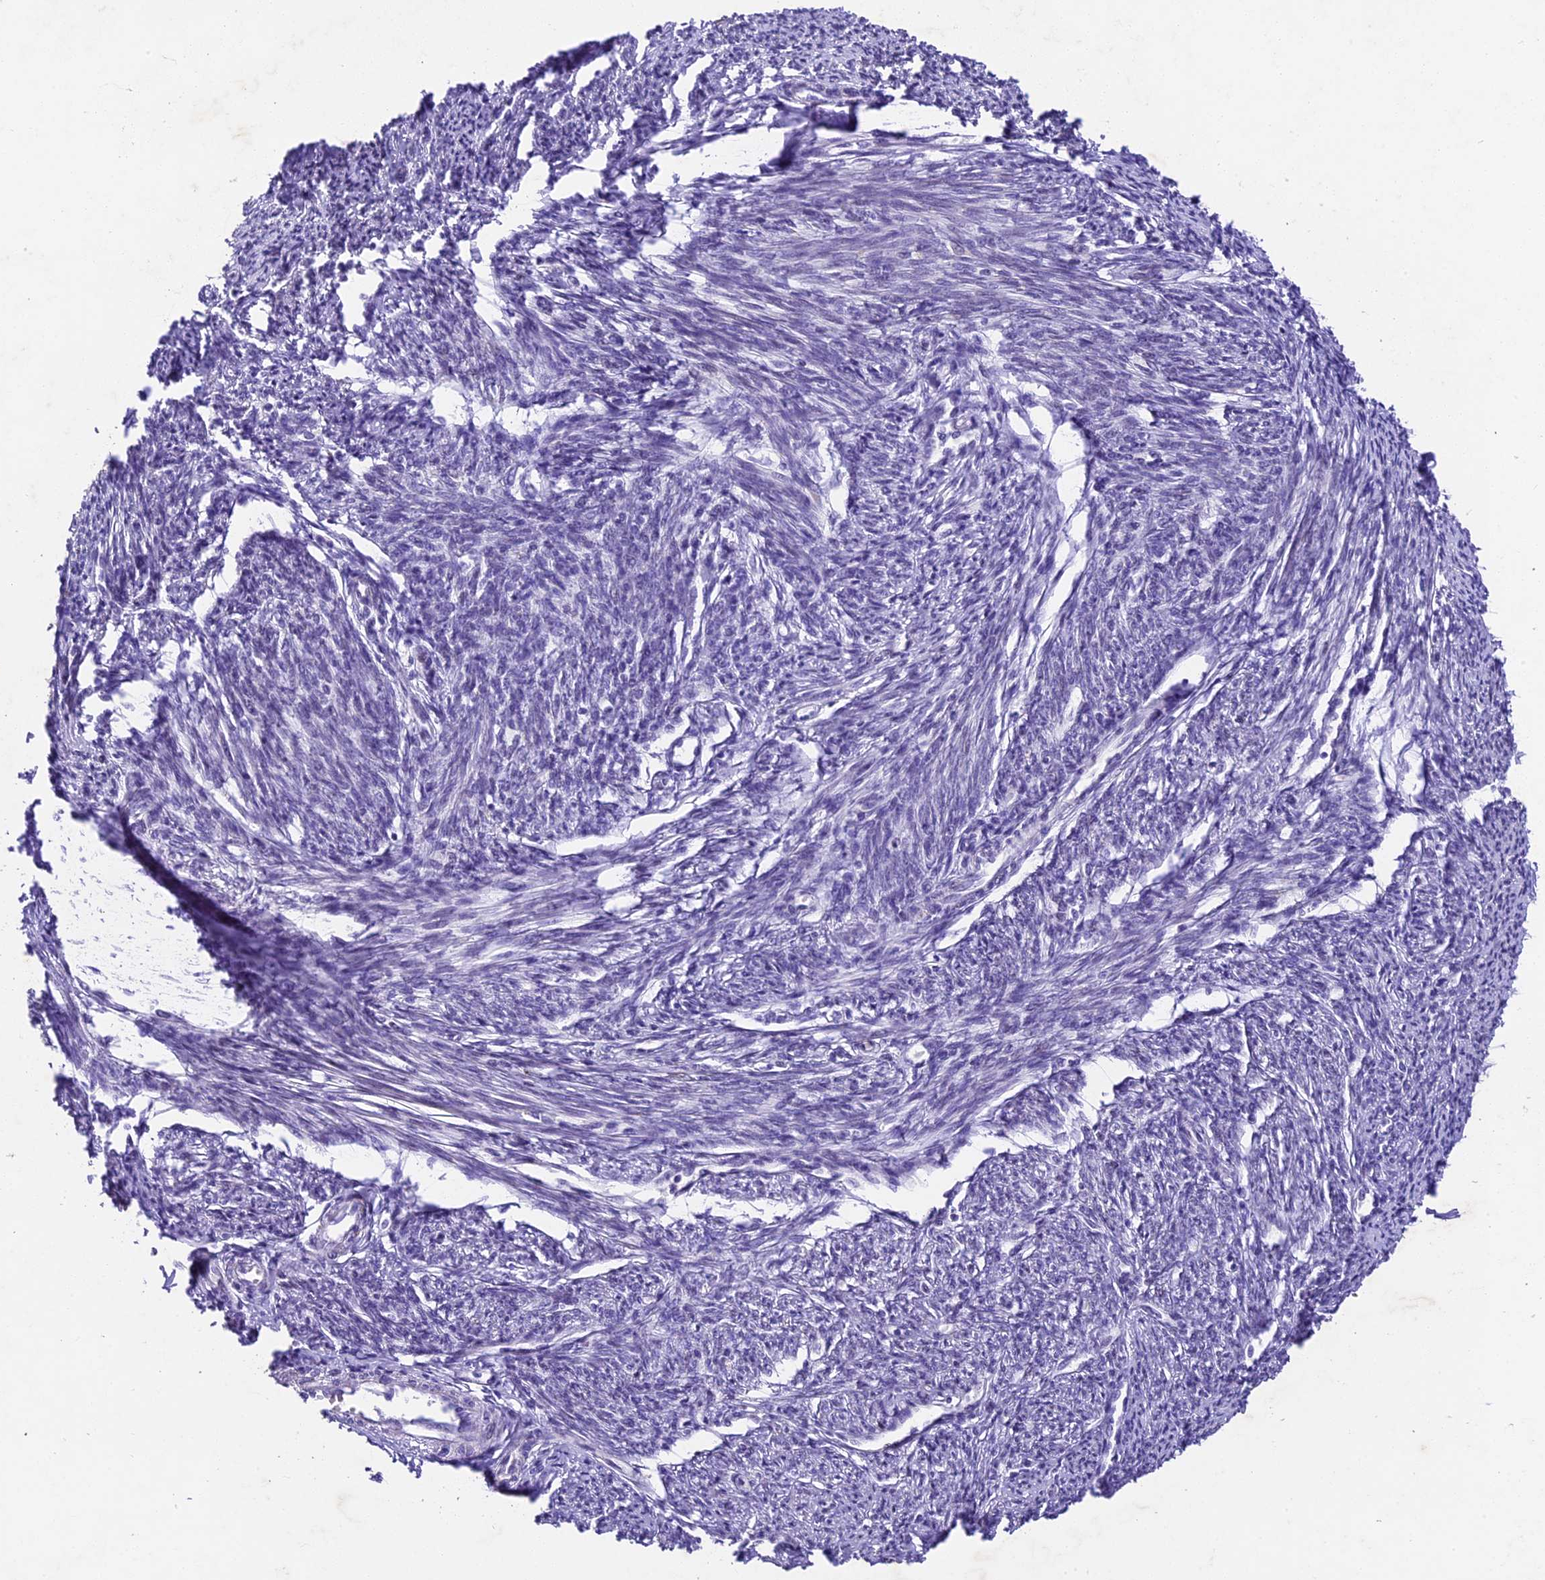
{"staining": {"intensity": "negative", "quantity": "none", "location": "none"}, "tissue": "smooth muscle", "cell_type": "Smooth muscle cells", "image_type": "normal", "snomed": [{"axis": "morphology", "description": "Normal tissue, NOS"}, {"axis": "topography", "description": "Smooth muscle"}, {"axis": "topography", "description": "Uterus"}], "caption": "Image shows no protein staining in smooth muscle cells of unremarkable smooth muscle. (DAB (3,3'-diaminobenzidine) IHC, high magnification).", "gene": "IFT140", "patient": {"sex": "female", "age": 59}}